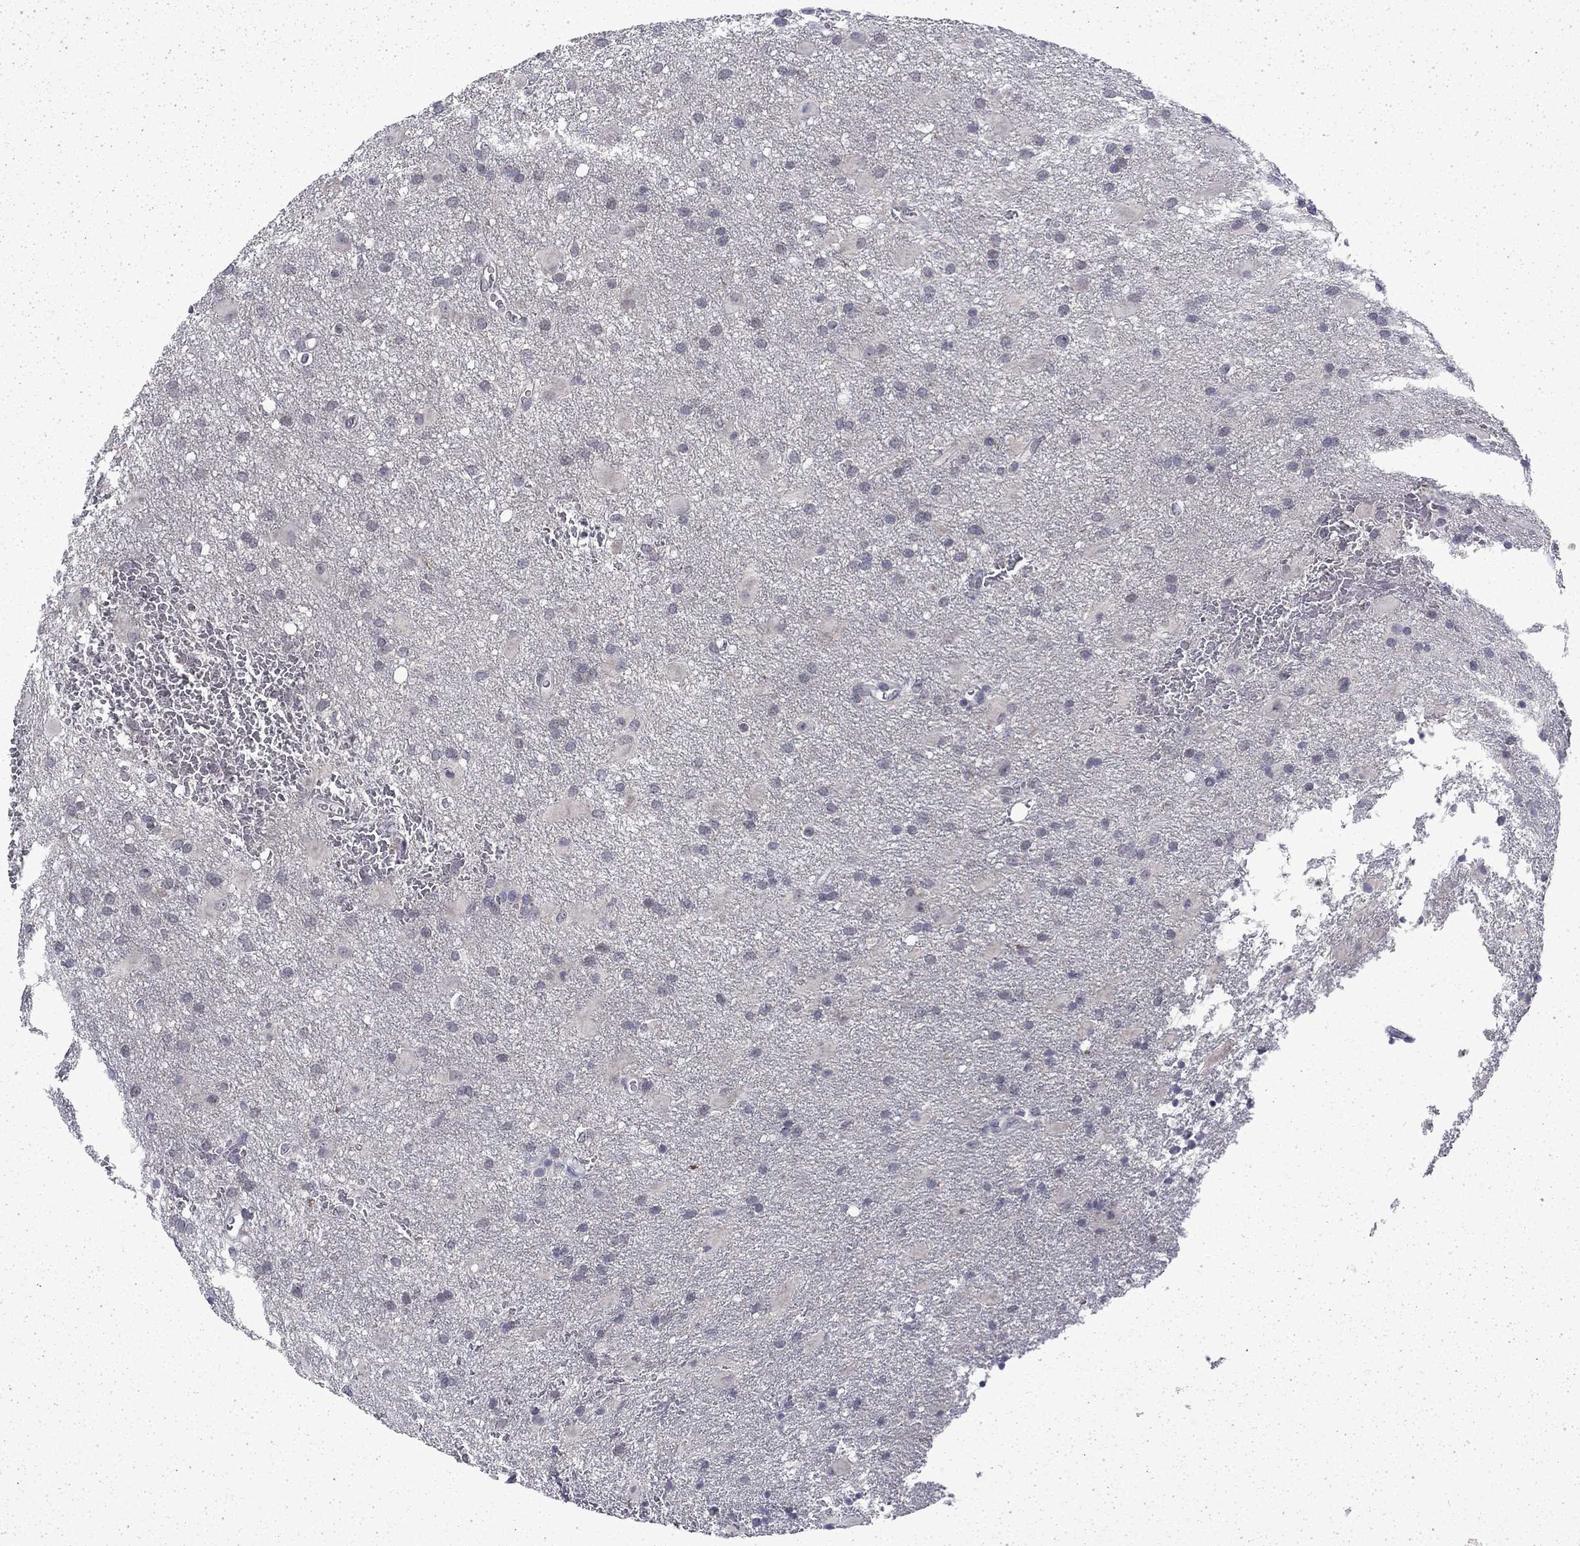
{"staining": {"intensity": "negative", "quantity": "none", "location": "none"}, "tissue": "glioma", "cell_type": "Tumor cells", "image_type": "cancer", "snomed": [{"axis": "morphology", "description": "Glioma, malignant, Low grade"}, {"axis": "topography", "description": "Brain"}], "caption": "Photomicrograph shows no significant protein expression in tumor cells of malignant glioma (low-grade).", "gene": "CHAT", "patient": {"sex": "male", "age": 58}}